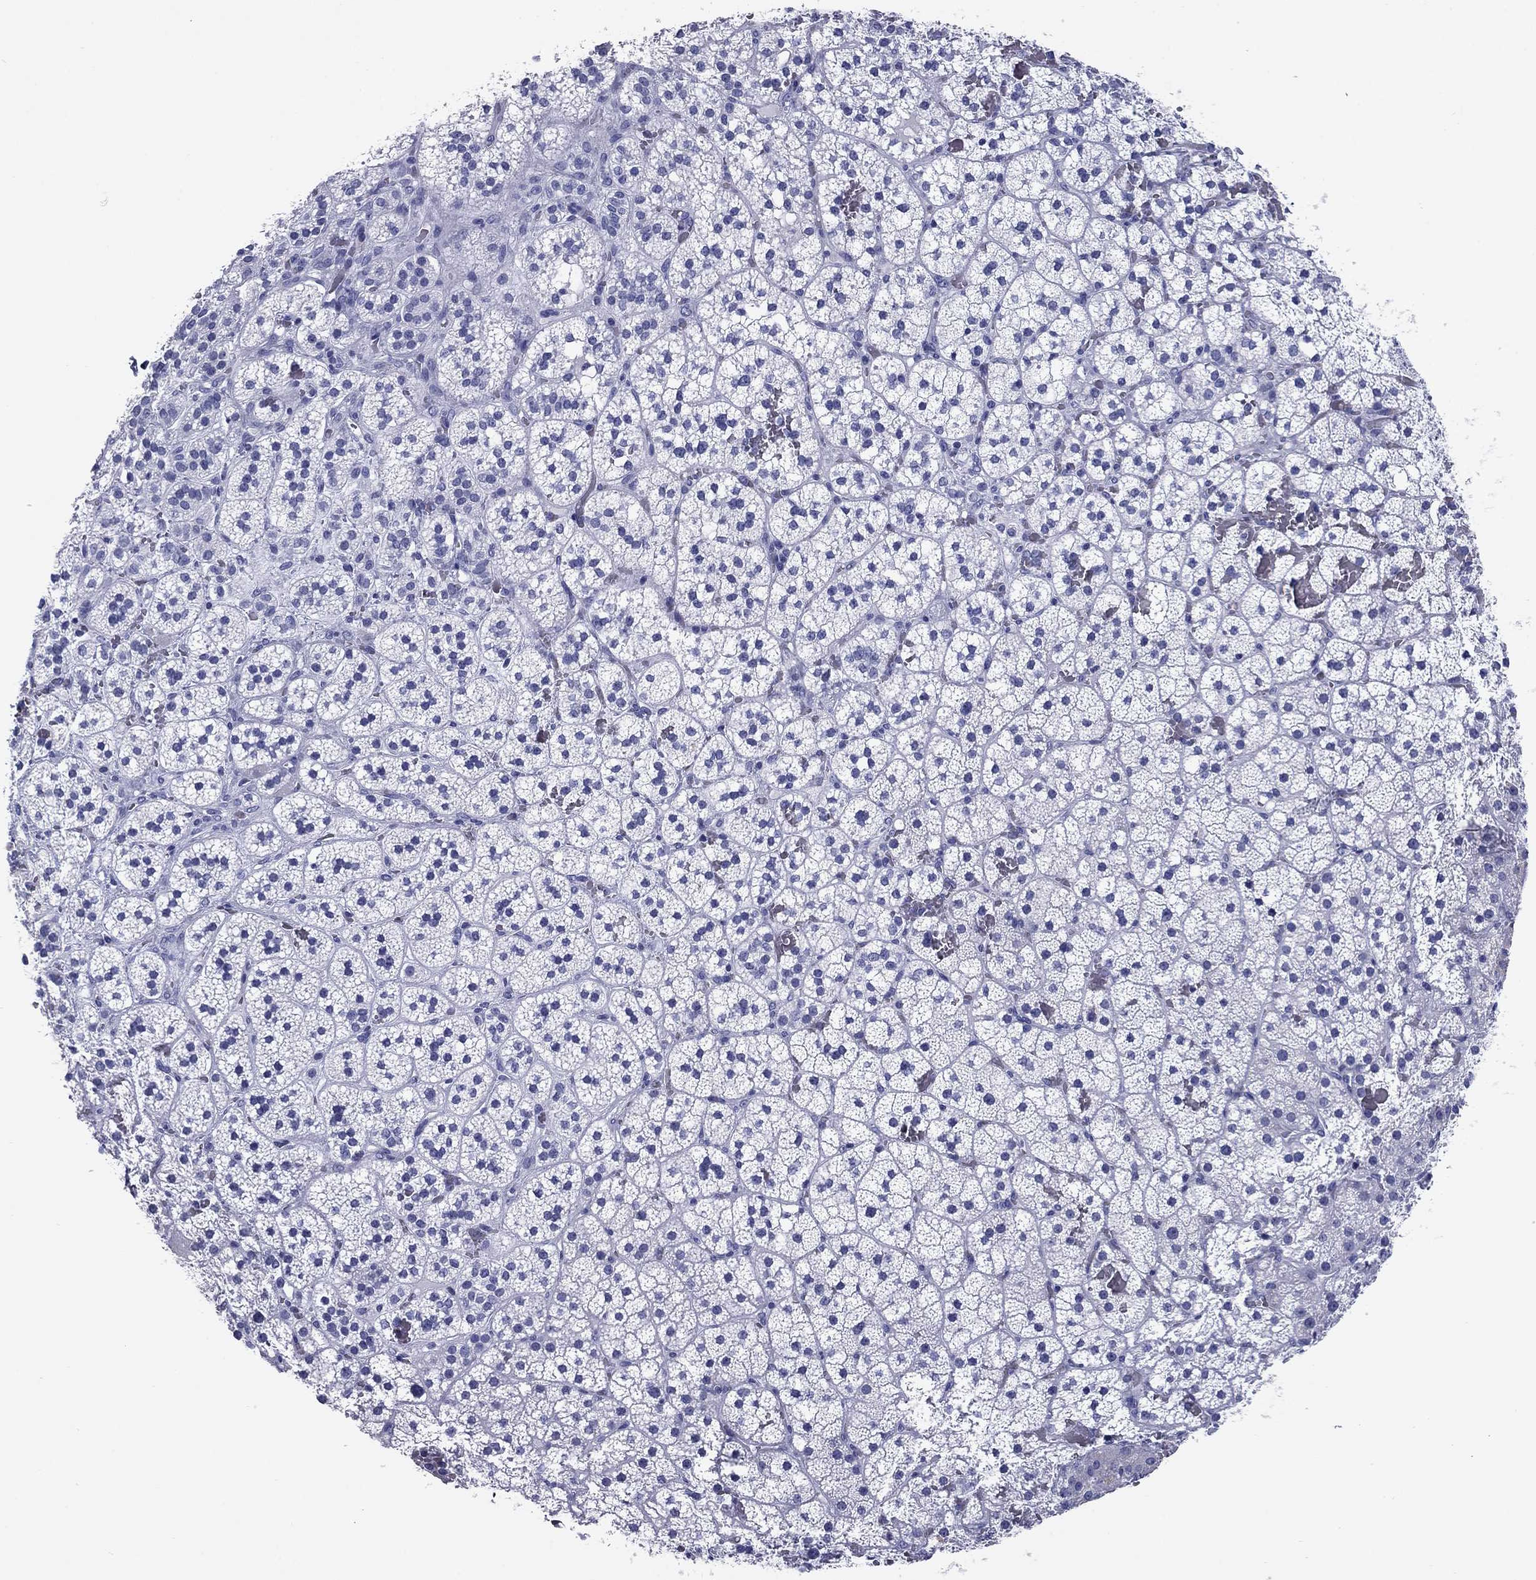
{"staining": {"intensity": "negative", "quantity": "none", "location": "none"}, "tissue": "adrenal gland", "cell_type": "Glandular cells", "image_type": "normal", "snomed": [{"axis": "morphology", "description": "Normal tissue, NOS"}, {"axis": "topography", "description": "Adrenal gland"}], "caption": "Adrenal gland stained for a protein using IHC demonstrates no expression glandular cells.", "gene": "NPPA", "patient": {"sex": "male", "age": 53}}